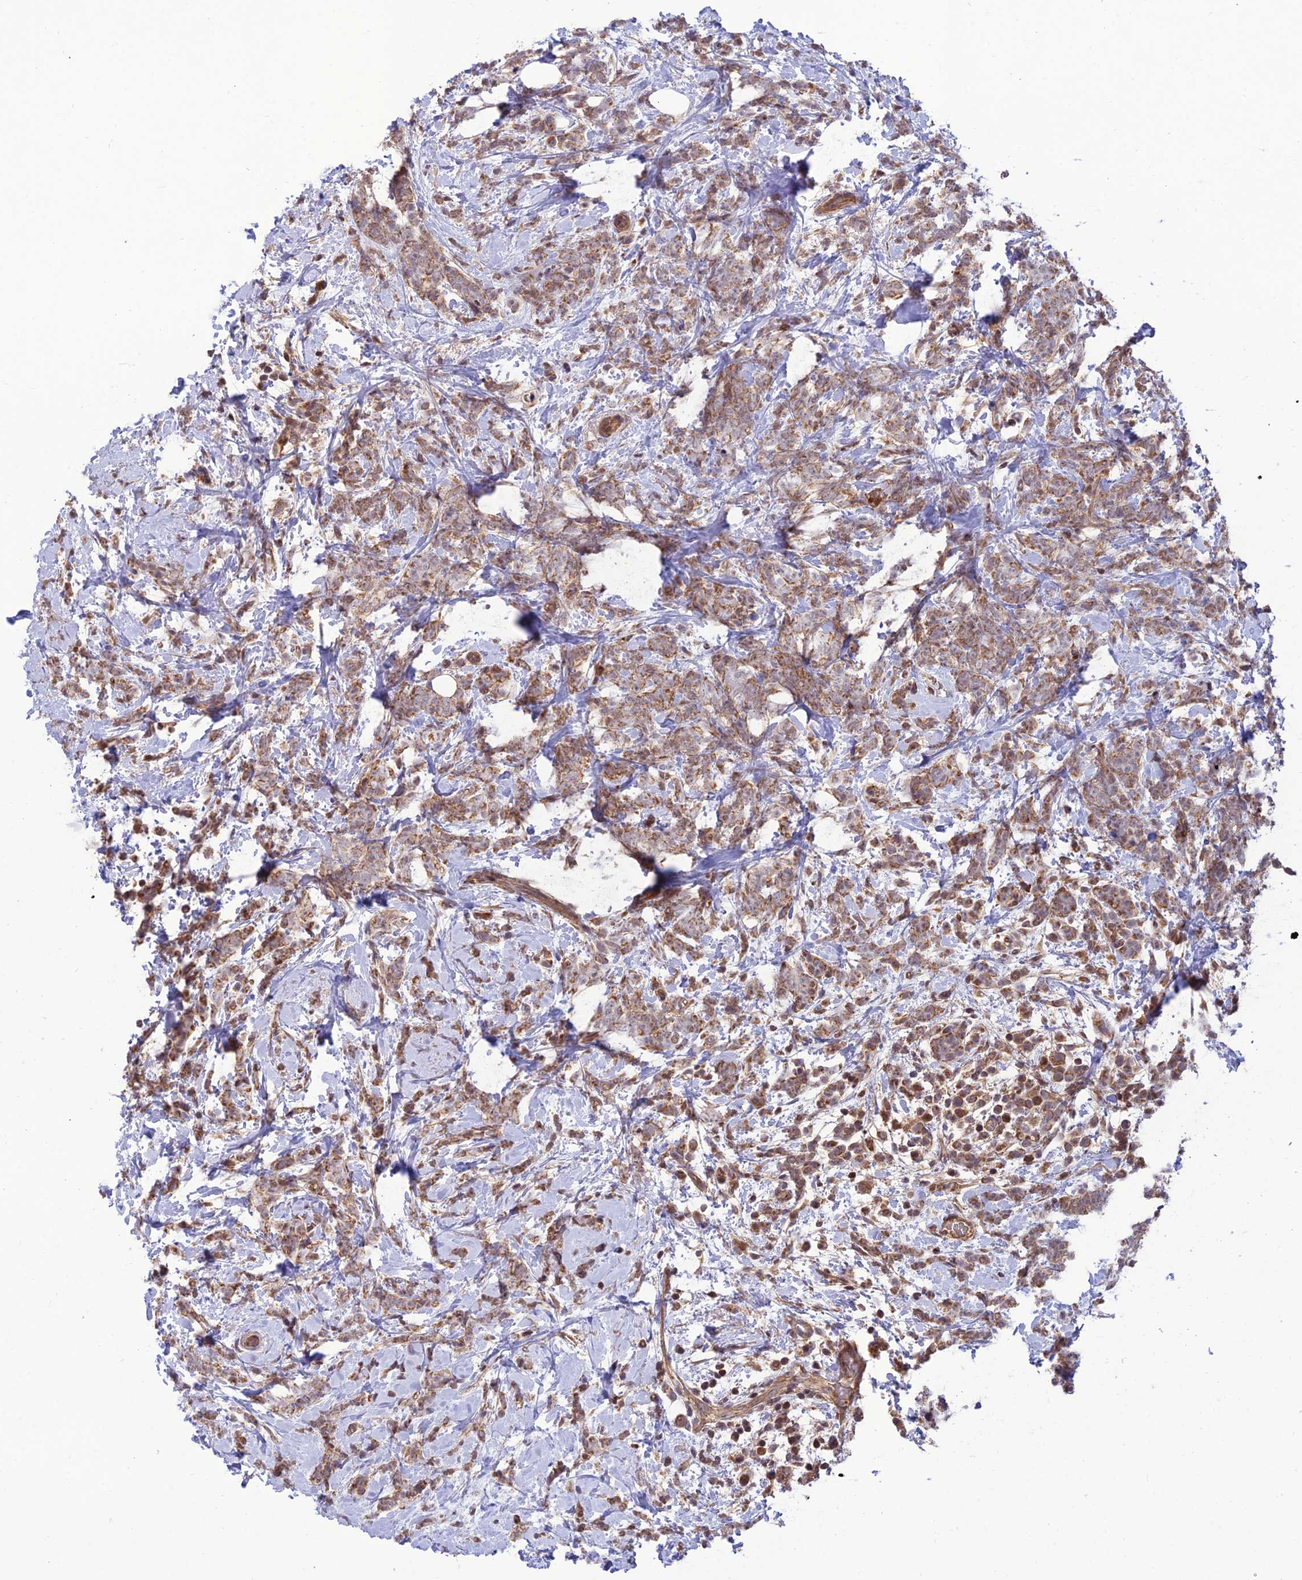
{"staining": {"intensity": "moderate", "quantity": ">75%", "location": "cytoplasmic/membranous"}, "tissue": "breast cancer", "cell_type": "Tumor cells", "image_type": "cancer", "snomed": [{"axis": "morphology", "description": "Lobular carcinoma"}, {"axis": "topography", "description": "Breast"}], "caption": "Approximately >75% of tumor cells in lobular carcinoma (breast) show moderate cytoplasmic/membranous protein expression as visualized by brown immunohistochemical staining.", "gene": "NDUFC1", "patient": {"sex": "female", "age": 58}}